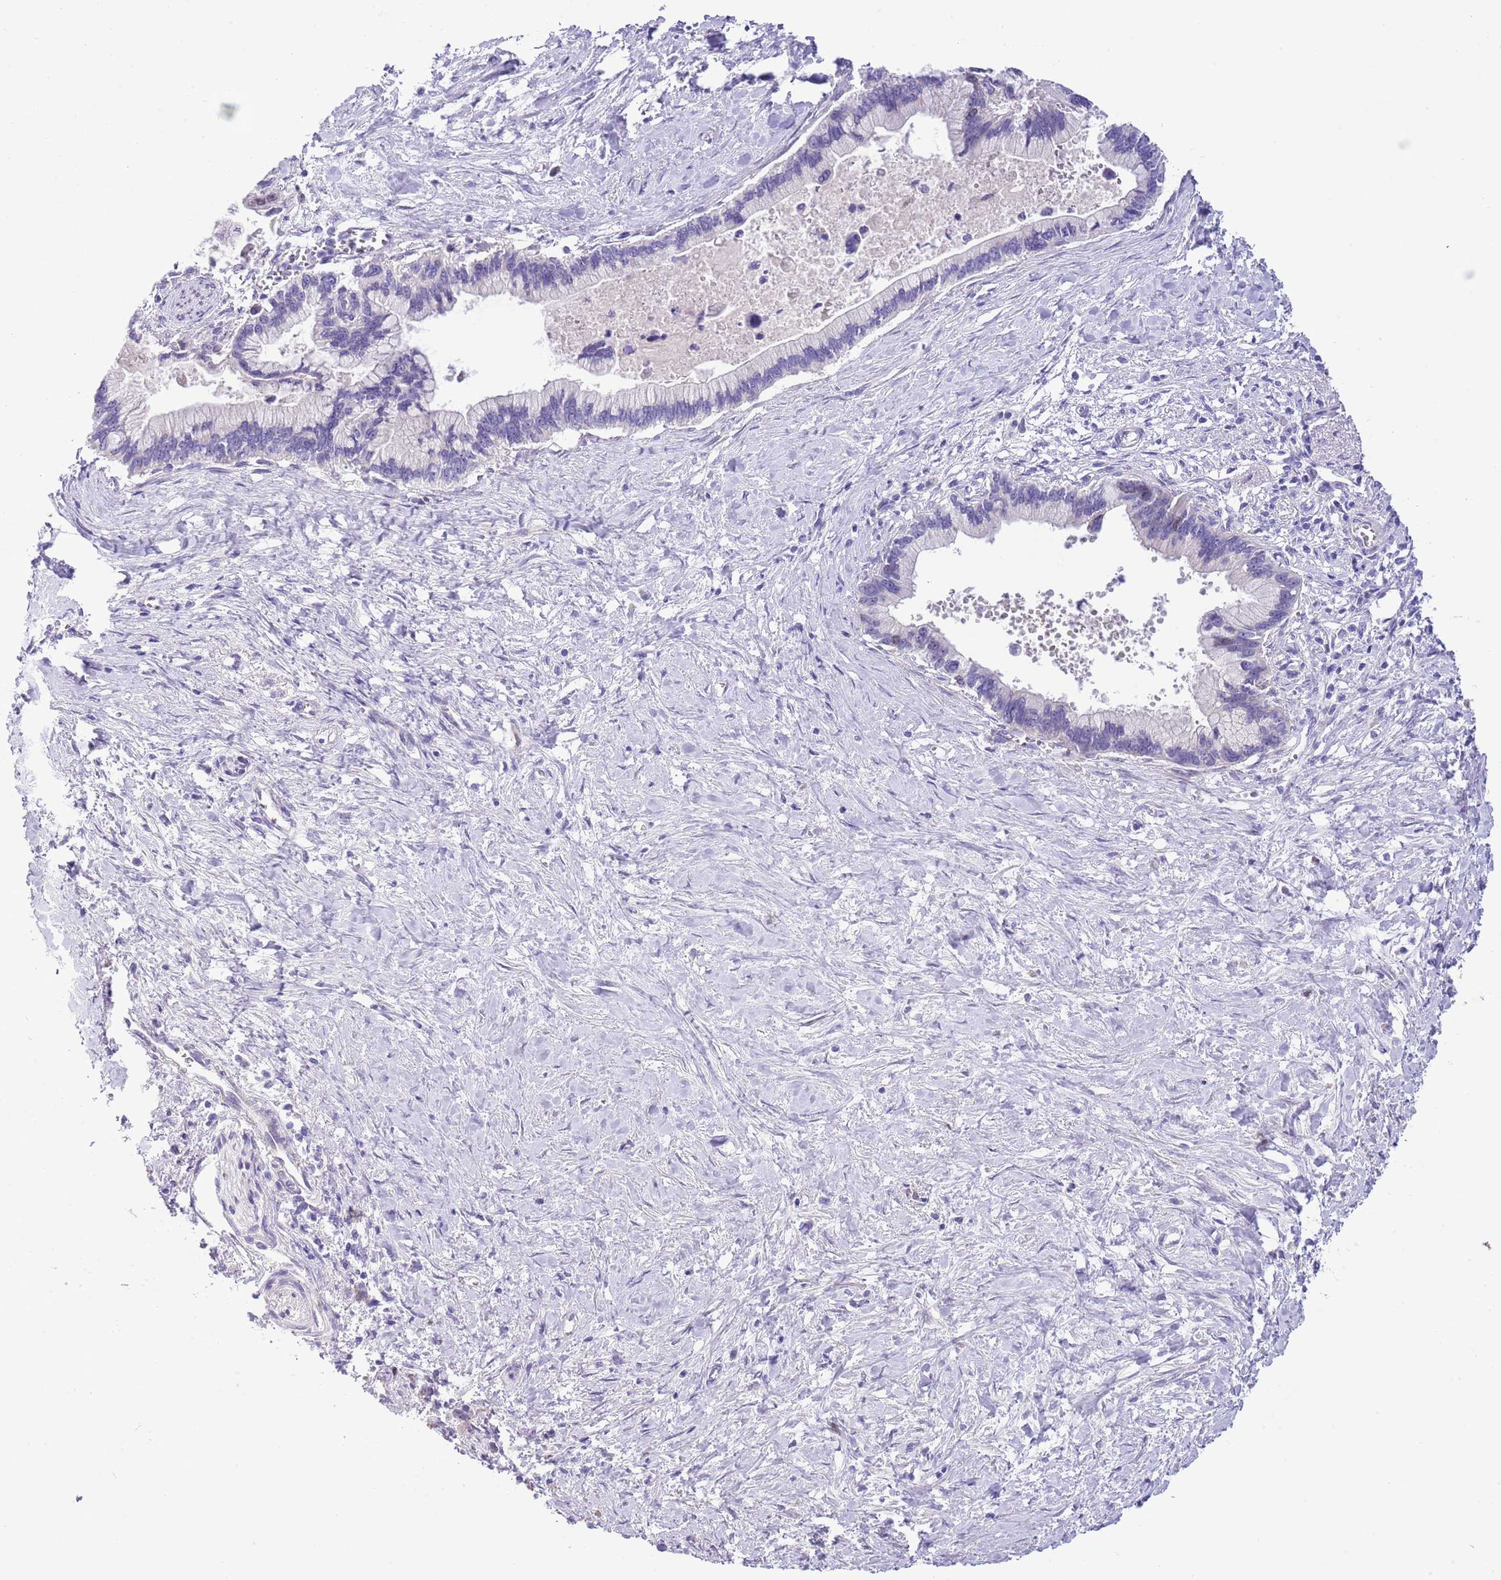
{"staining": {"intensity": "negative", "quantity": "none", "location": "none"}, "tissue": "pancreatic cancer", "cell_type": "Tumor cells", "image_type": "cancer", "snomed": [{"axis": "morphology", "description": "Adenocarcinoma, NOS"}, {"axis": "topography", "description": "Pancreas"}], "caption": "This is a image of immunohistochemistry (IHC) staining of pancreatic cancer, which shows no expression in tumor cells.", "gene": "FBRSL1", "patient": {"sex": "female", "age": 83}}